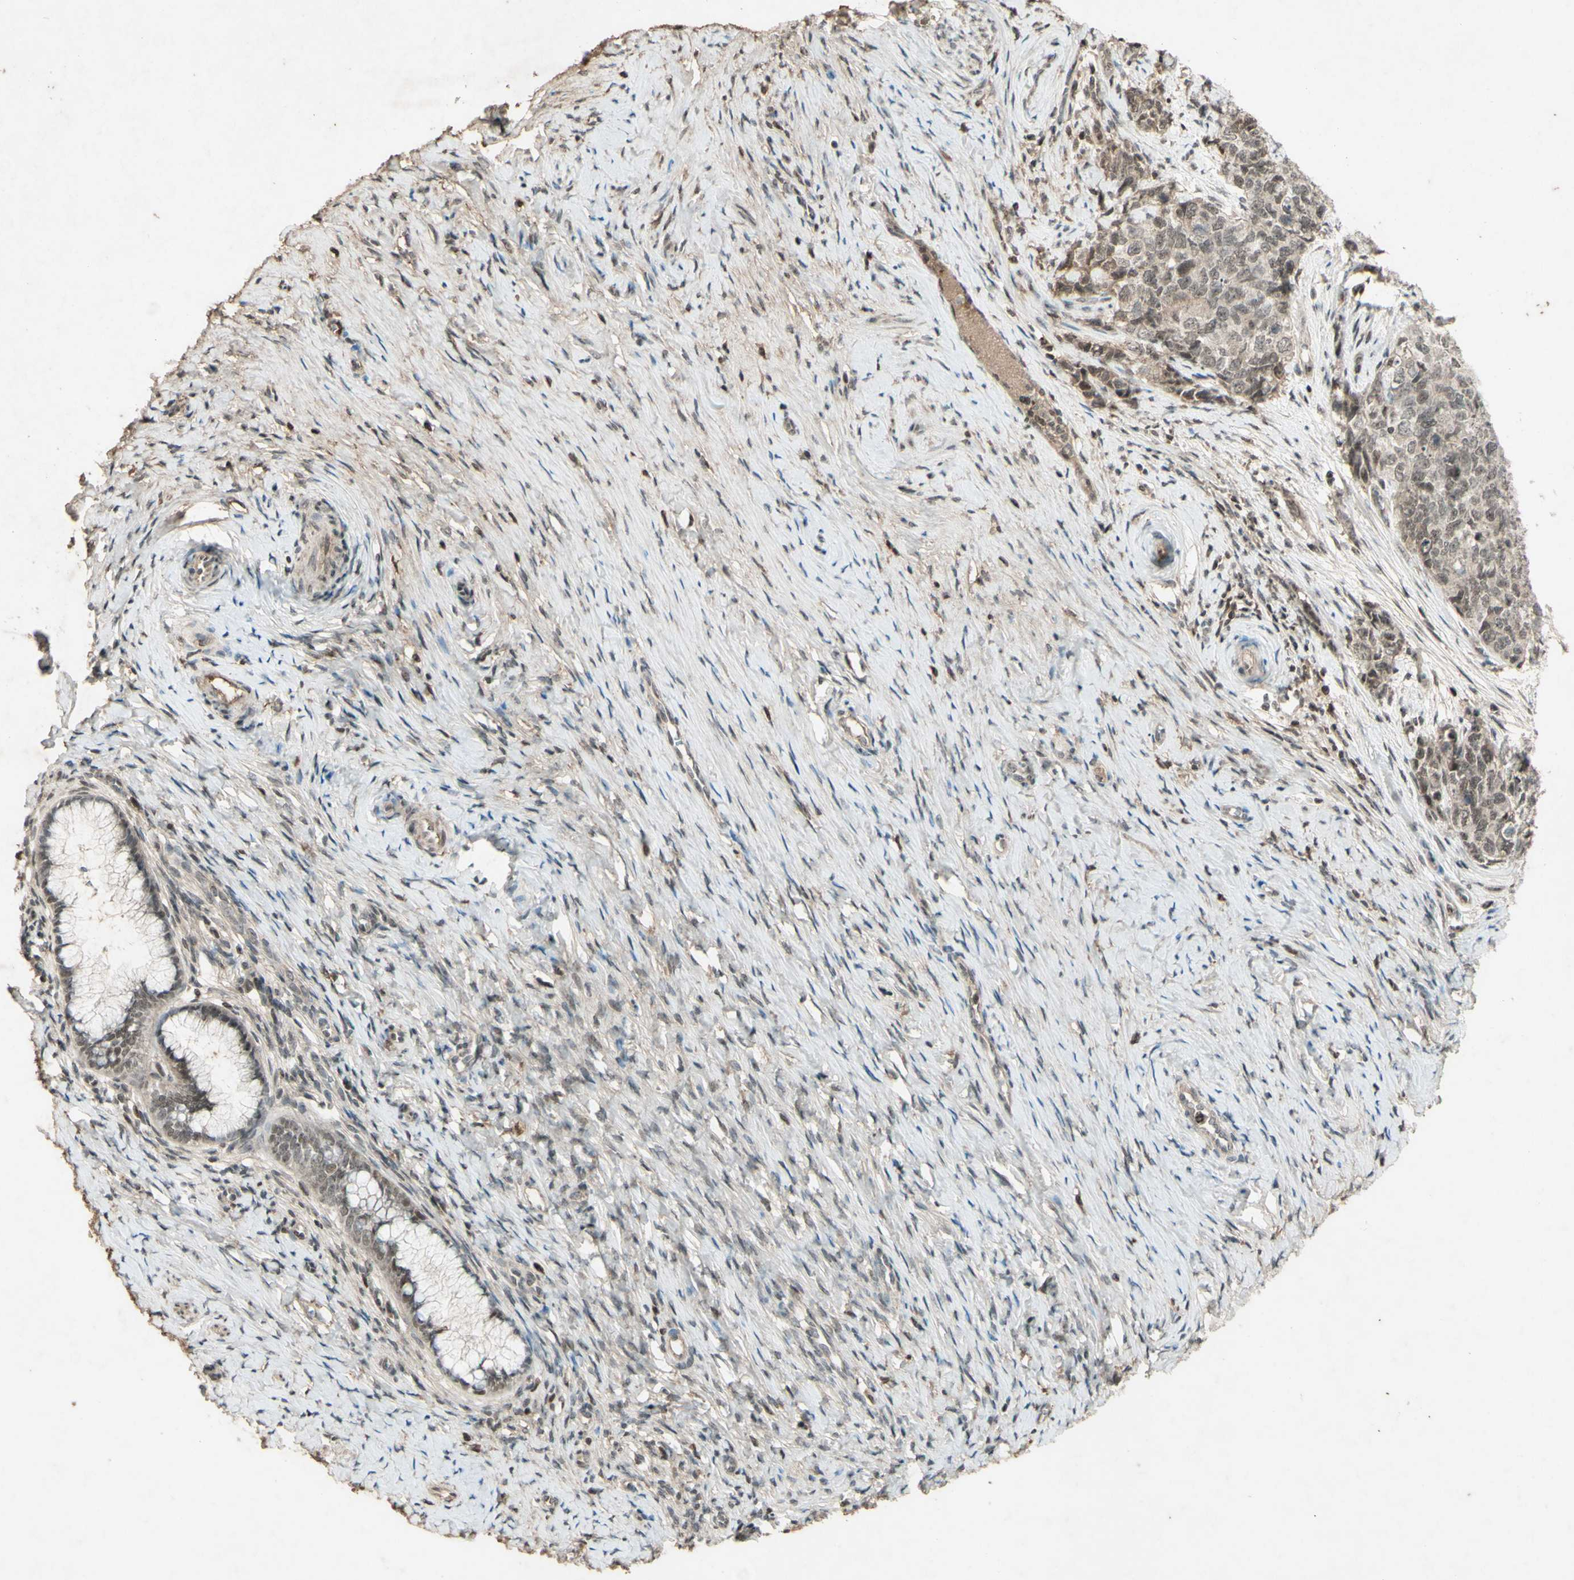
{"staining": {"intensity": "weak", "quantity": ">75%", "location": "nuclear"}, "tissue": "cervical cancer", "cell_type": "Tumor cells", "image_type": "cancer", "snomed": [{"axis": "morphology", "description": "Squamous cell carcinoma, NOS"}, {"axis": "topography", "description": "Cervix"}], "caption": "Immunohistochemical staining of cervical squamous cell carcinoma exhibits weak nuclear protein staining in about >75% of tumor cells.", "gene": "SNW1", "patient": {"sex": "female", "age": 63}}